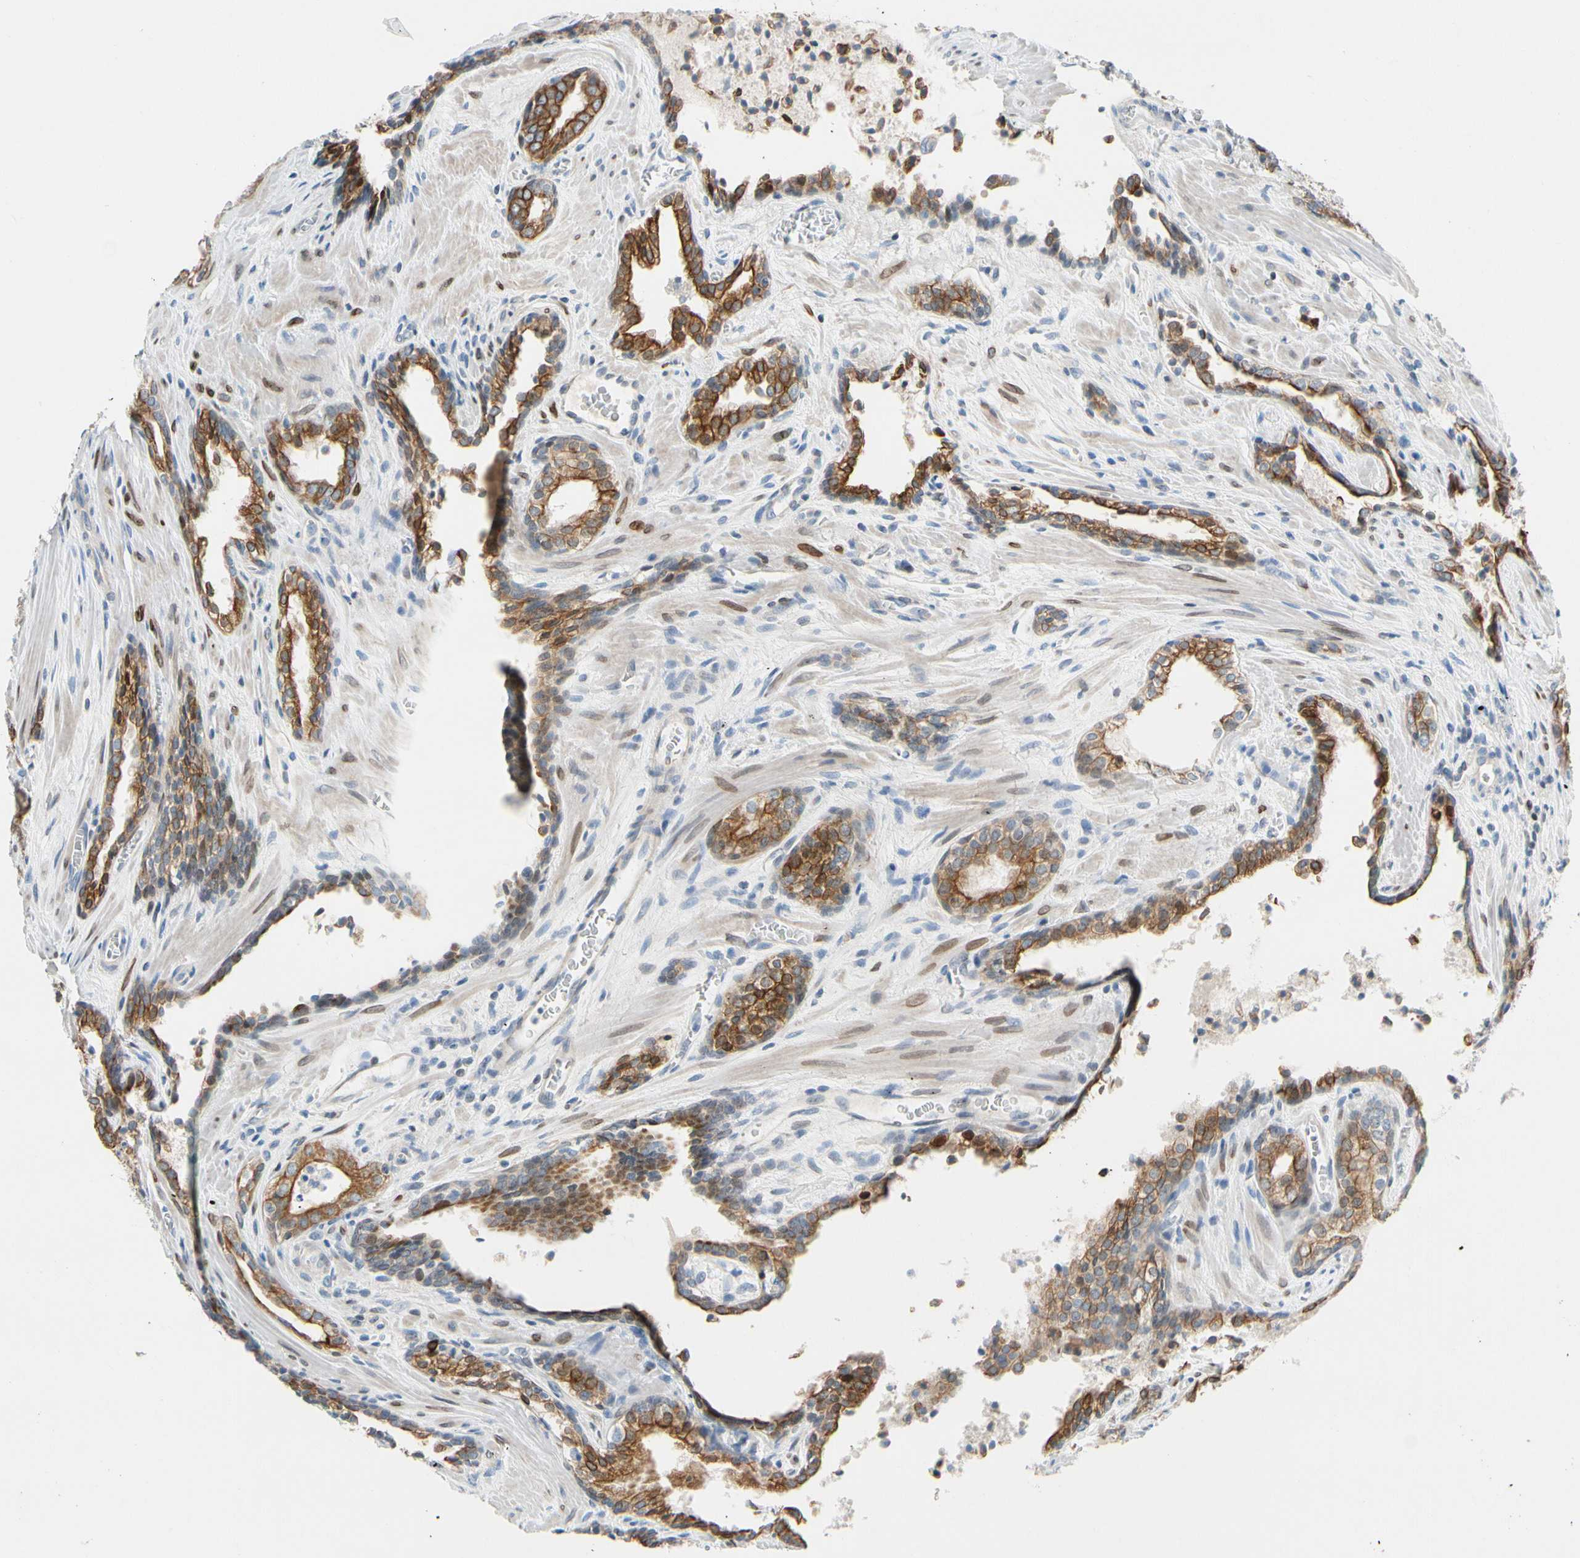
{"staining": {"intensity": "strong", "quantity": ">75%", "location": "cytoplasmic/membranous"}, "tissue": "prostate cancer", "cell_type": "Tumor cells", "image_type": "cancer", "snomed": [{"axis": "morphology", "description": "Adenocarcinoma, Low grade"}, {"axis": "topography", "description": "Prostate"}], "caption": "Brown immunohistochemical staining in human prostate cancer demonstrates strong cytoplasmic/membranous positivity in about >75% of tumor cells. (brown staining indicates protein expression, while blue staining denotes nuclei).", "gene": "ZNF132", "patient": {"sex": "male", "age": 60}}